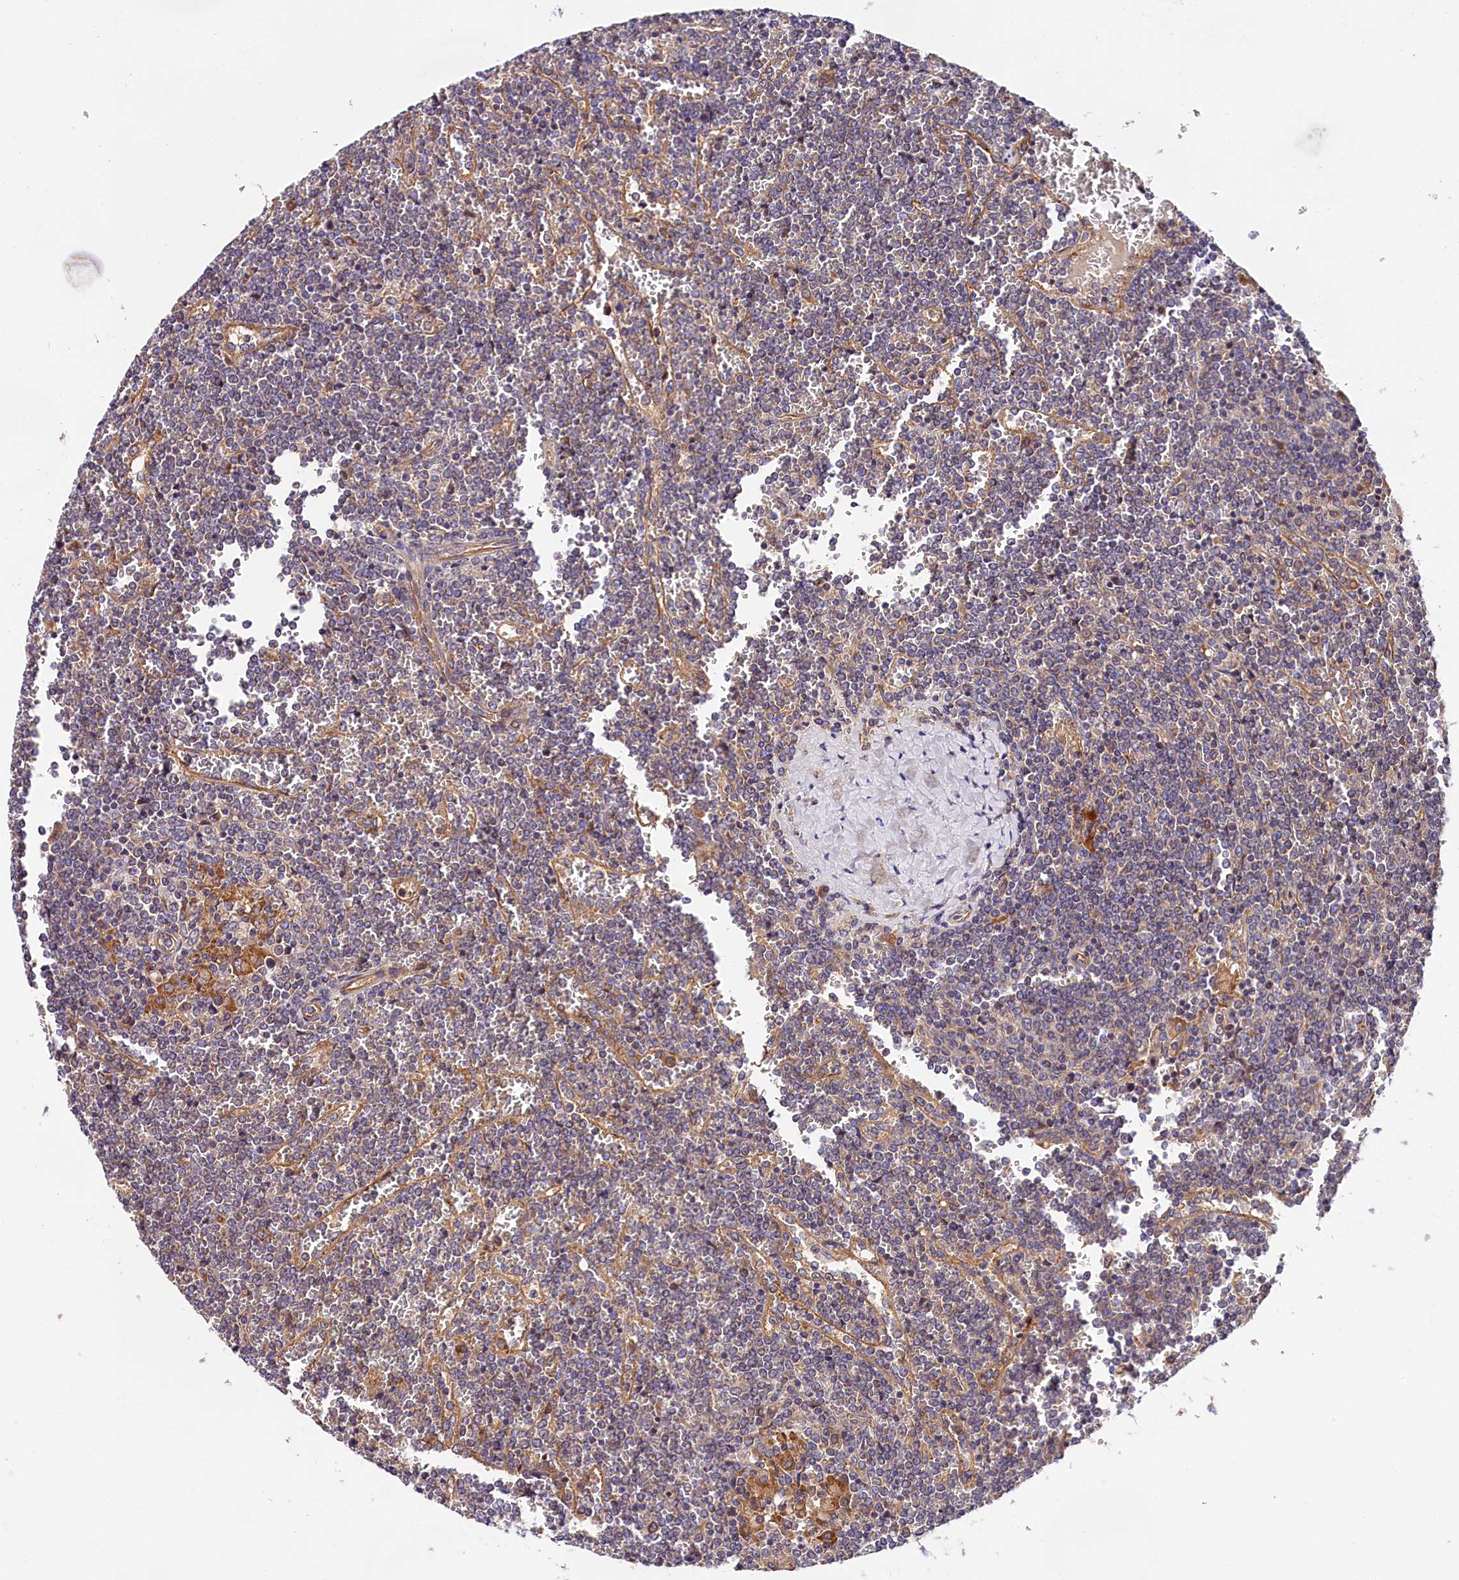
{"staining": {"intensity": "negative", "quantity": "none", "location": "none"}, "tissue": "lymphoma", "cell_type": "Tumor cells", "image_type": "cancer", "snomed": [{"axis": "morphology", "description": "Malignant lymphoma, non-Hodgkin's type, Low grade"}, {"axis": "topography", "description": "Spleen"}], "caption": "A high-resolution micrograph shows immunohistochemistry (IHC) staining of lymphoma, which reveals no significant expression in tumor cells.", "gene": "SPG11", "patient": {"sex": "female", "age": 19}}